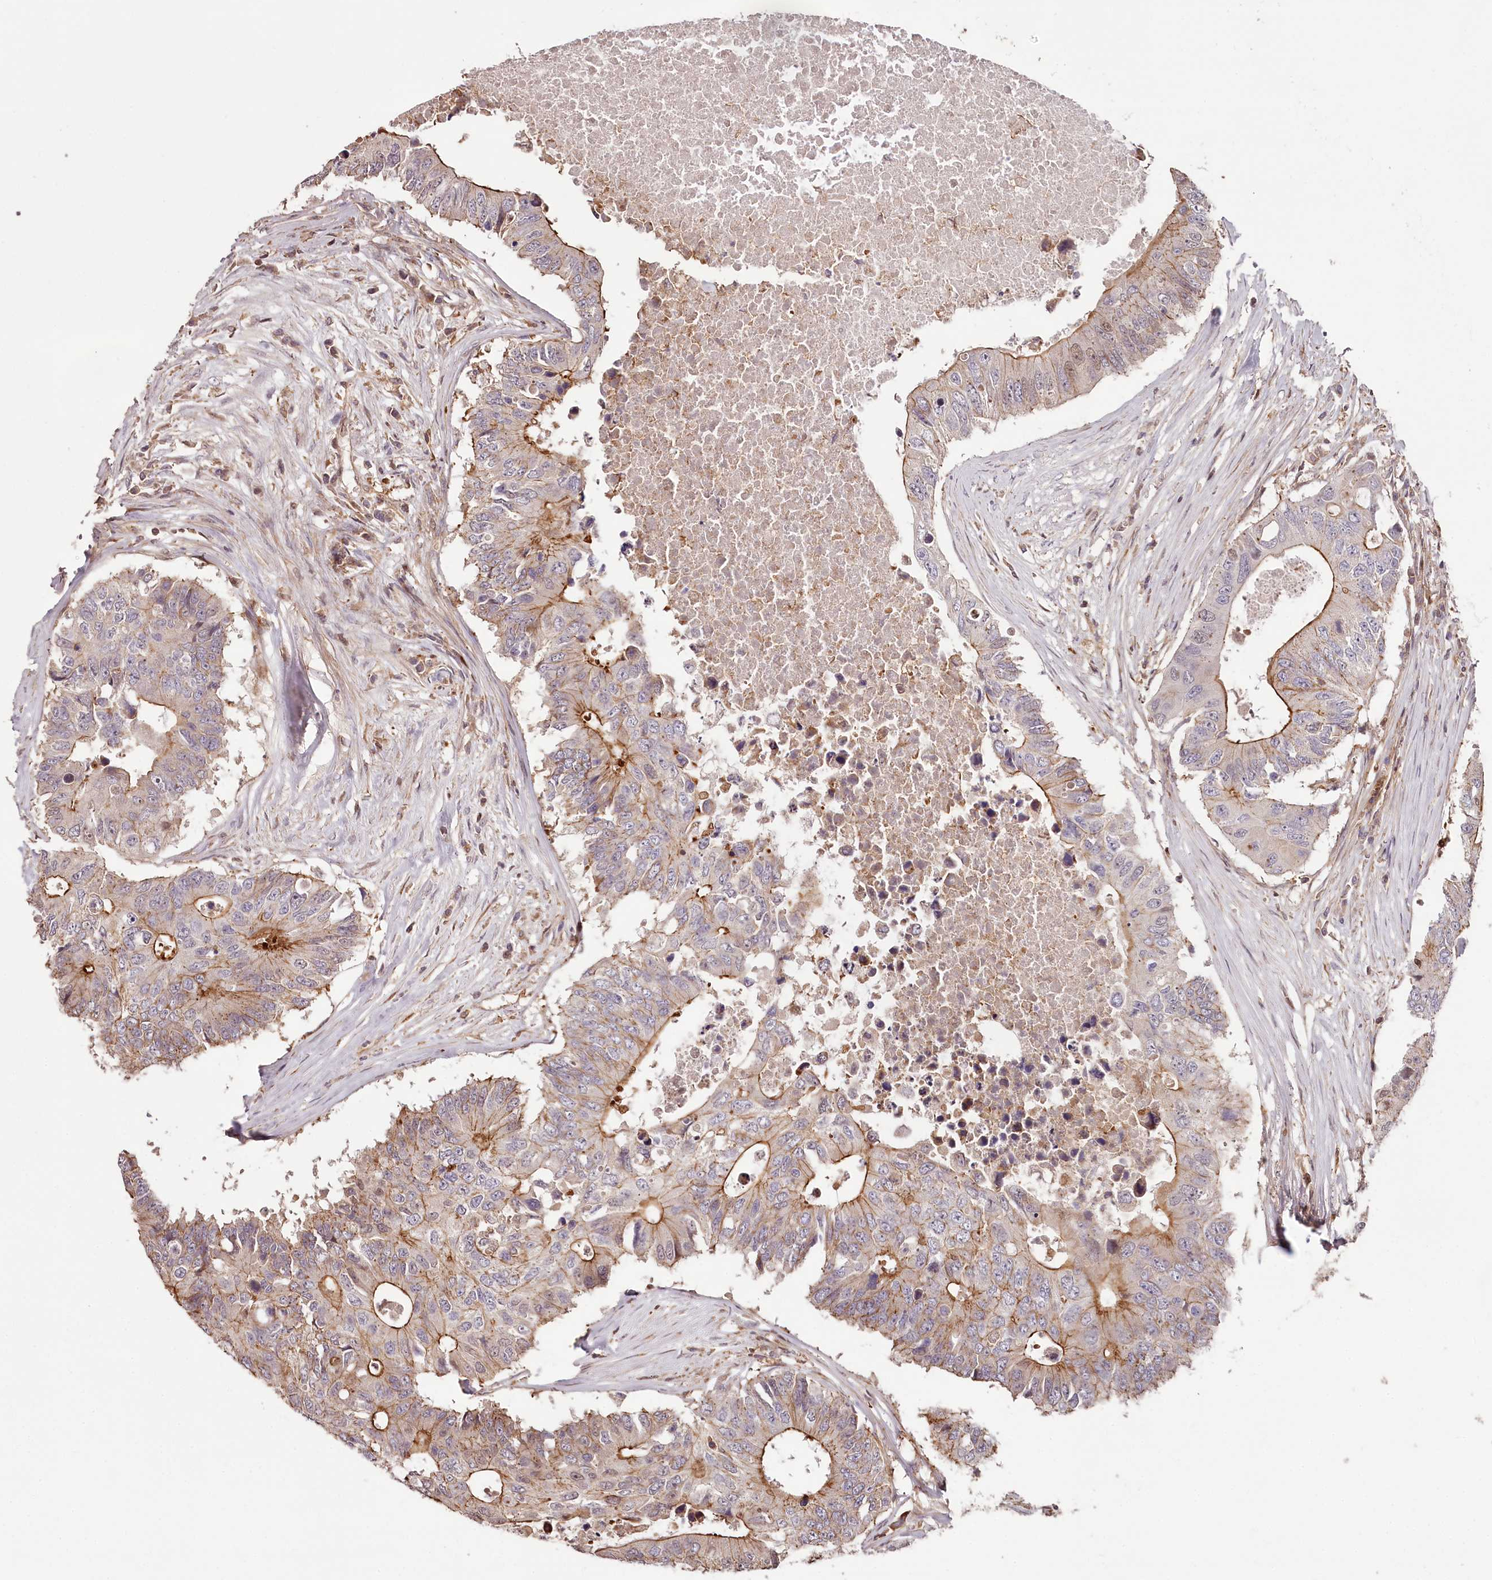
{"staining": {"intensity": "moderate", "quantity": "25%-75%", "location": "cytoplasmic/membranous"}, "tissue": "colorectal cancer", "cell_type": "Tumor cells", "image_type": "cancer", "snomed": [{"axis": "morphology", "description": "Adenocarcinoma, NOS"}, {"axis": "topography", "description": "Colon"}], "caption": "Protein staining by immunohistochemistry displays moderate cytoplasmic/membranous expression in approximately 25%-75% of tumor cells in colorectal cancer.", "gene": "KIF14", "patient": {"sex": "male", "age": 71}}